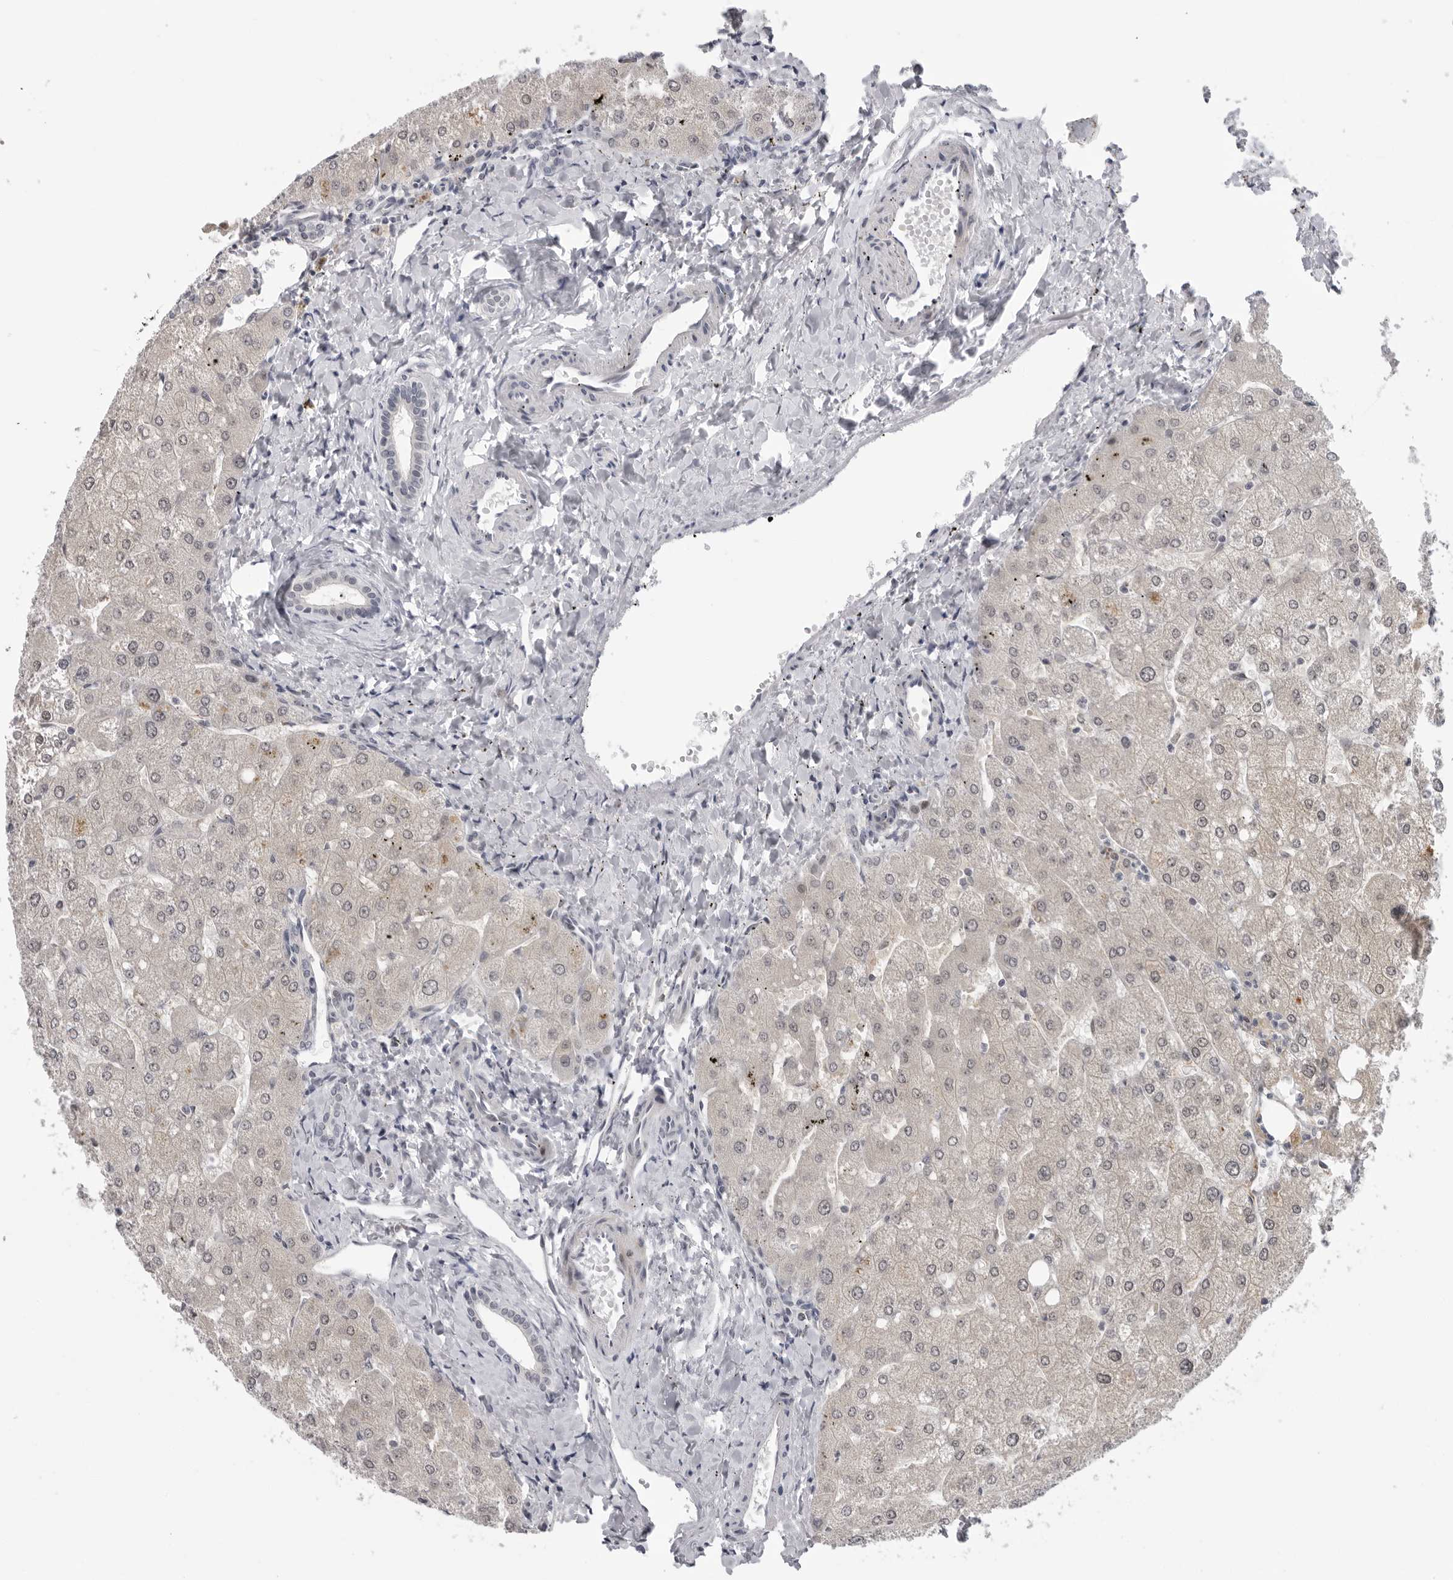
{"staining": {"intensity": "negative", "quantity": "none", "location": "none"}, "tissue": "liver", "cell_type": "Cholangiocytes", "image_type": "normal", "snomed": [{"axis": "morphology", "description": "Normal tissue, NOS"}, {"axis": "topography", "description": "Liver"}], "caption": "Immunohistochemical staining of normal liver demonstrates no significant positivity in cholangiocytes.", "gene": "ALPK2", "patient": {"sex": "male", "age": 55}}